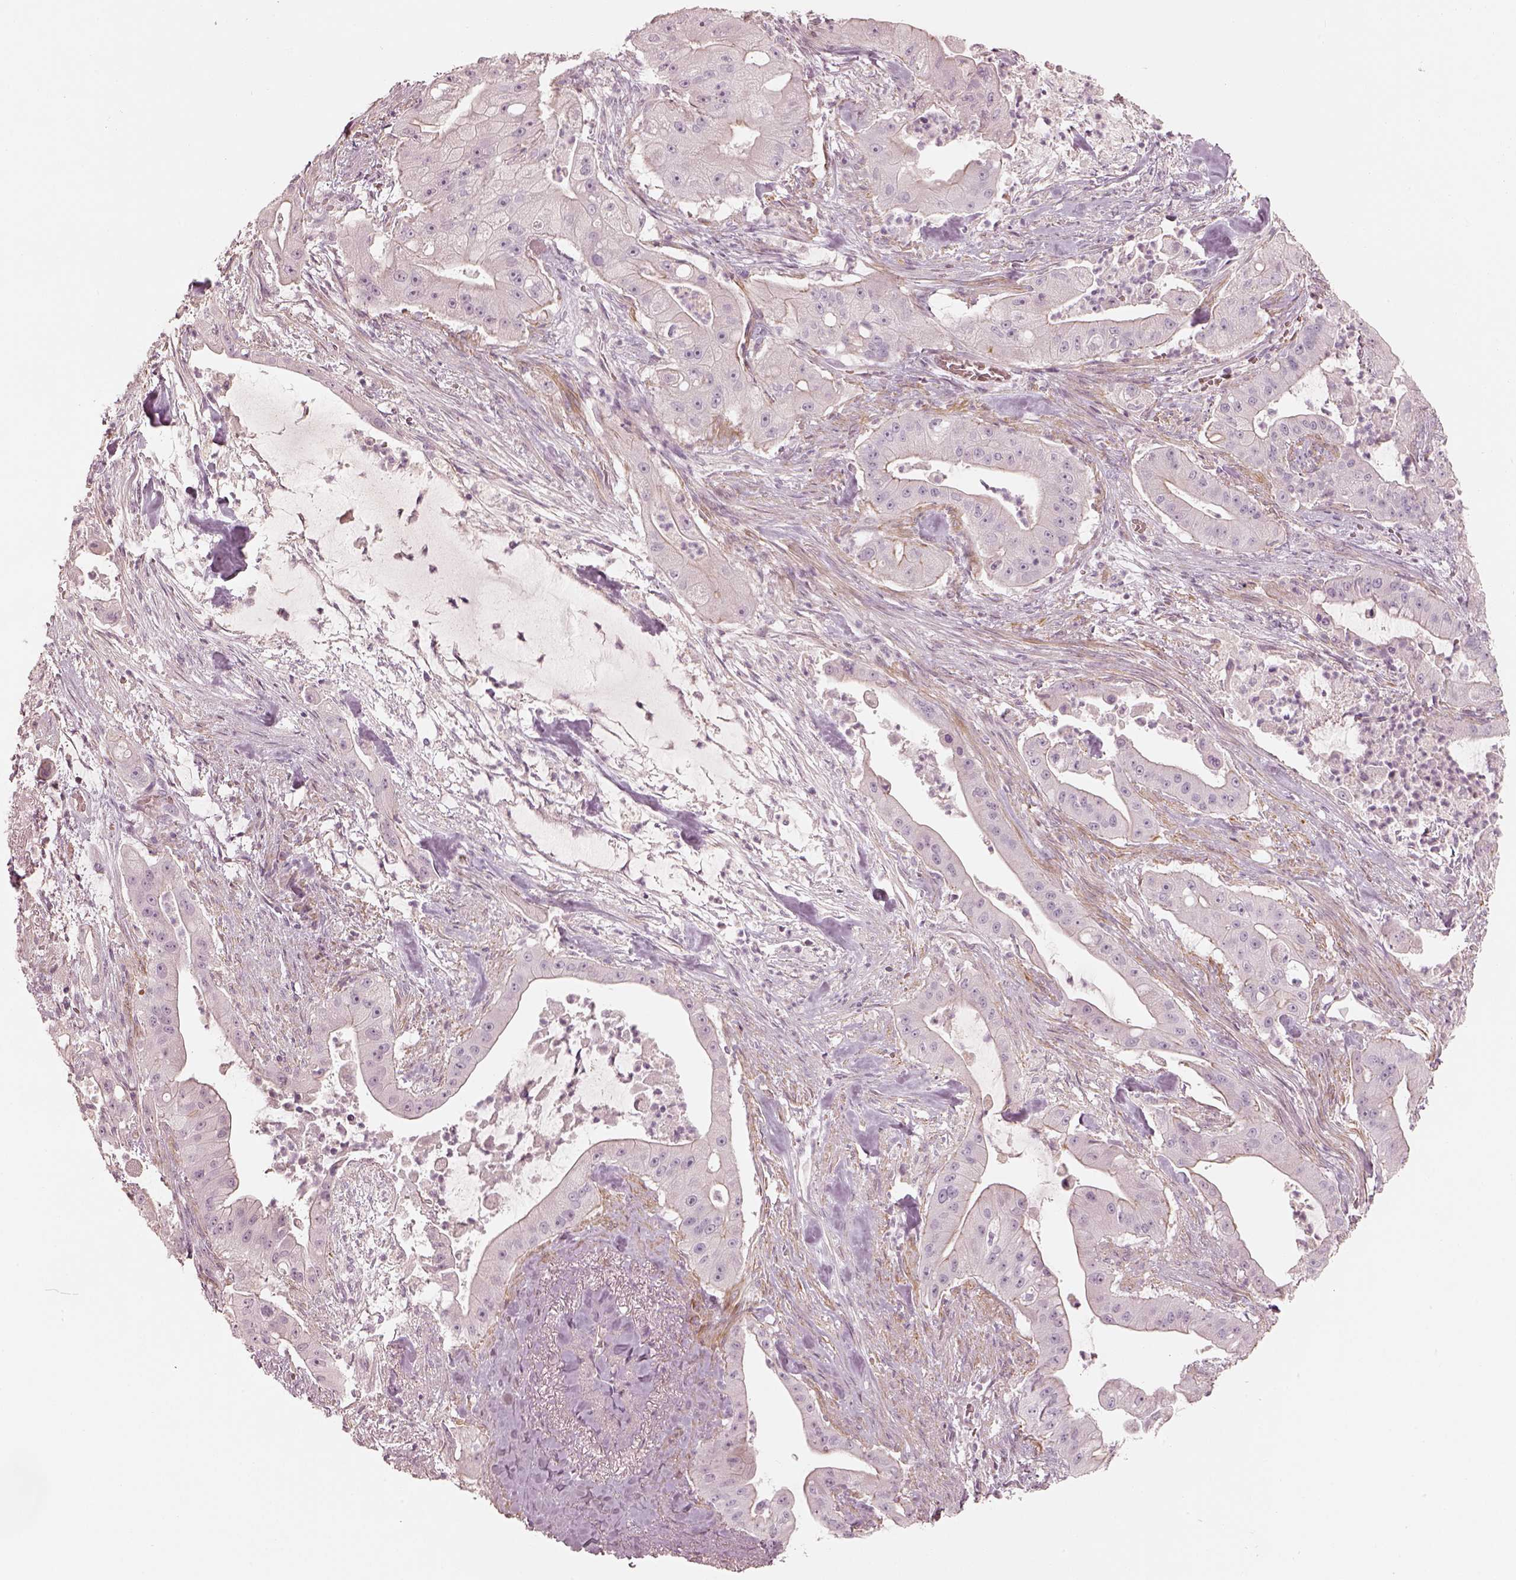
{"staining": {"intensity": "negative", "quantity": "none", "location": "none"}, "tissue": "pancreatic cancer", "cell_type": "Tumor cells", "image_type": "cancer", "snomed": [{"axis": "morphology", "description": "Normal tissue, NOS"}, {"axis": "morphology", "description": "Inflammation, NOS"}, {"axis": "morphology", "description": "Adenocarcinoma, NOS"}, {"axis": "topography", "description": "Pancreas"}], "caption": "Tumor cells show no significant protein staining in pancreatic adenocarcinoma.", "gene": "PRLHR", "patient": {"sex": "male", "age": 57}}